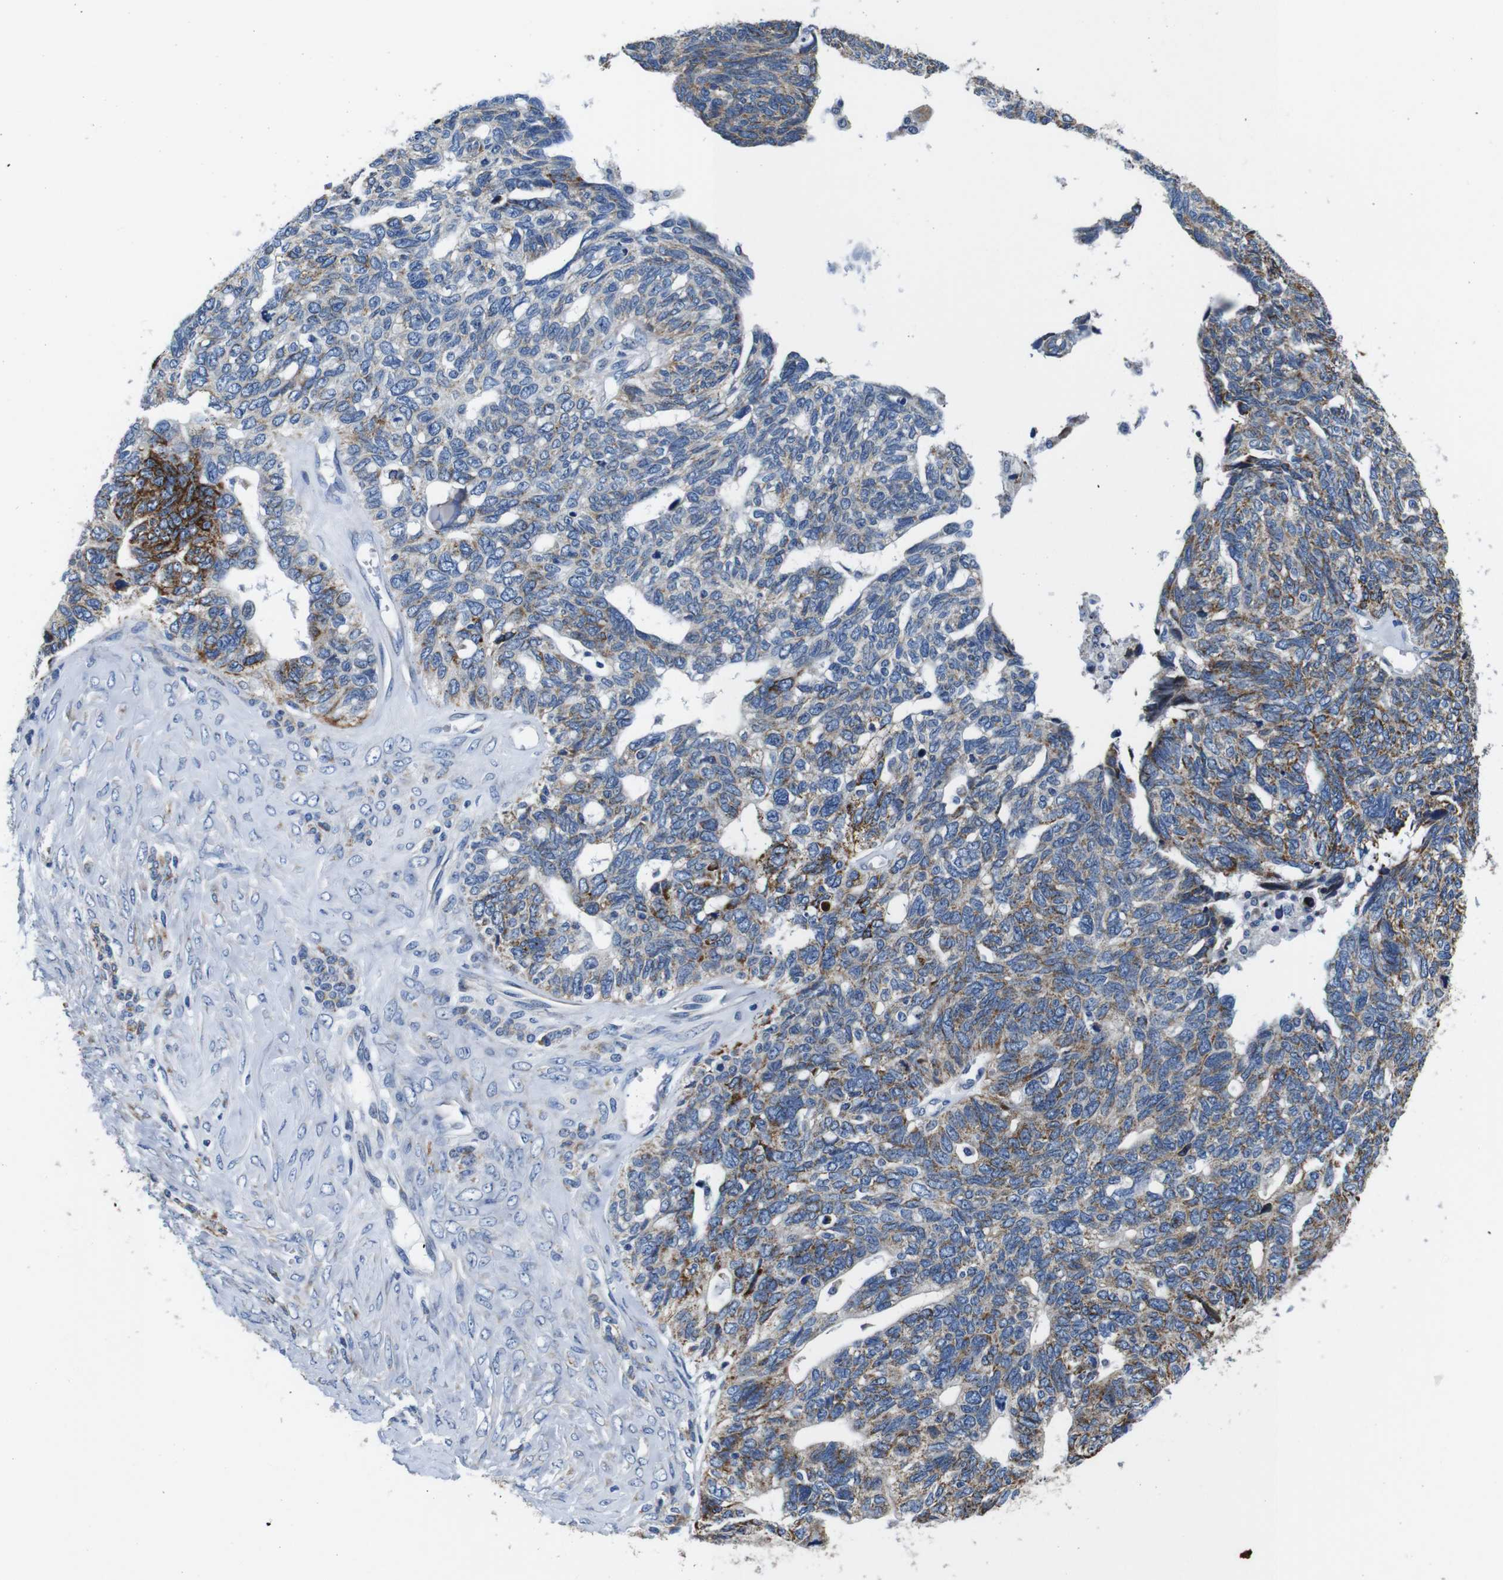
{"staining": {"intensity": "moderate", "quantity": "25%-75%", "location": "cytoplasmic/membranous"}, "tissue": "ovarian cancer", "cell_type": "Tumor cells", "image_type": "cancer", "snomed": [{"axis": "morphology", "description": "Cystadenocarcinoma, serous, NOS"}, {"axis": "topography", "description": "Ovary"}], "caption": "Immunohistochemistry (IHC) staining of serous cystadenocarcinoma (ovarian), which reveals medium levels of moderate cytoplasmic/membranous staining in about 25%-75% of tumor cells indicating moderate cytoplasmic/membranous protein staining. The staining was performed using DAB (brown) for protein detection and nuclei were counterstained in hematoxylin (blue).", "gene": "SNX19", "patient": {"sex": "female", "age": 79}}